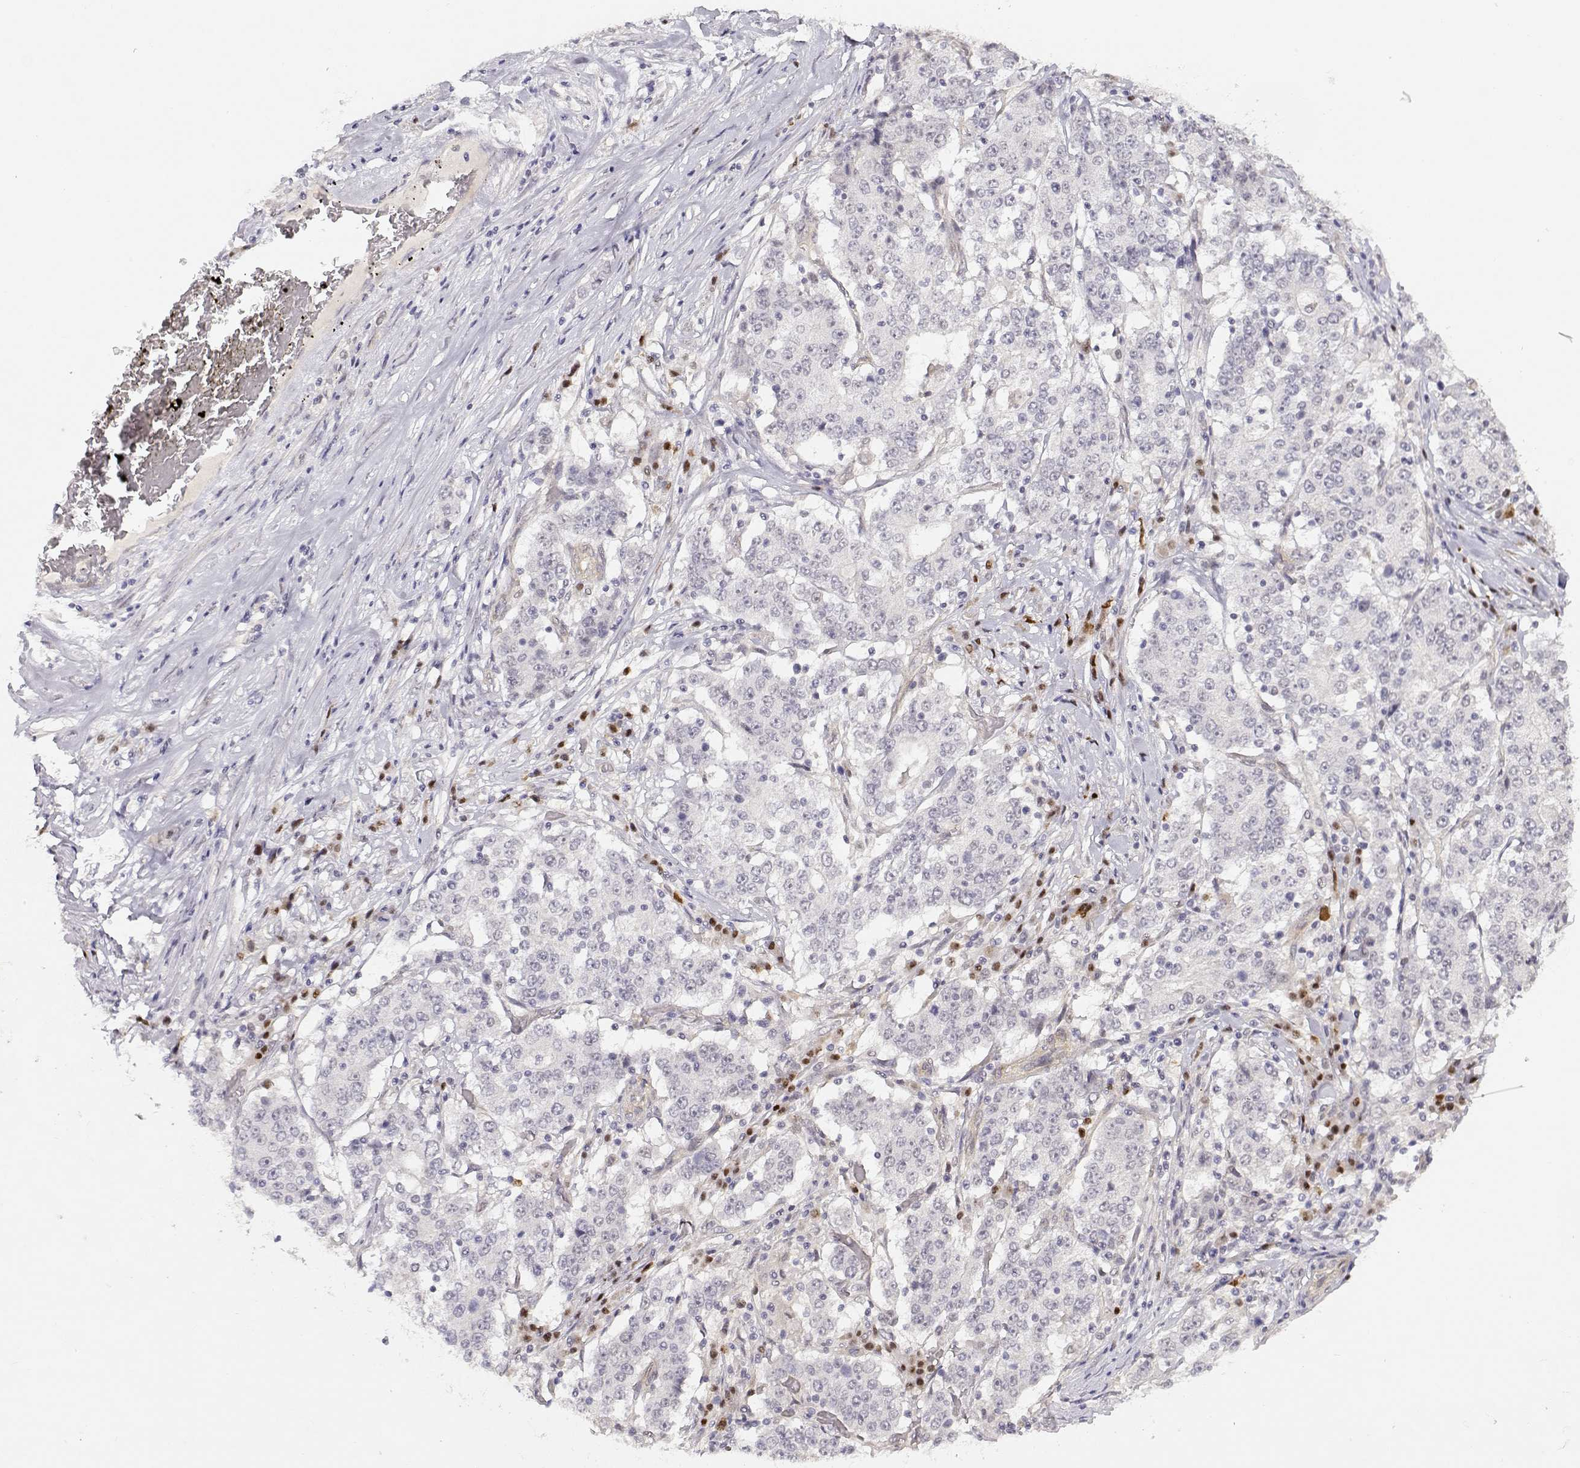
{"staining": {"intensity": "negative", "quantity": "none", "location": "none"}, "tissue": "stomach cancer", "cell_type": "Tumor cells", "image_type": "cancer", "snomed": [{"axis": "morphology", "description": "Adenocarcinoma, NOS"}, {"axis": "topography", "description": "Stomach"}], "caption": "High power microscopy image of an immunohistochemistry image of stomach cancer (adenocarcinoma), revealing no significant expression in tumor cells.", "gene": "EAF2", "patient": {"sex": "male", "age": 59}}